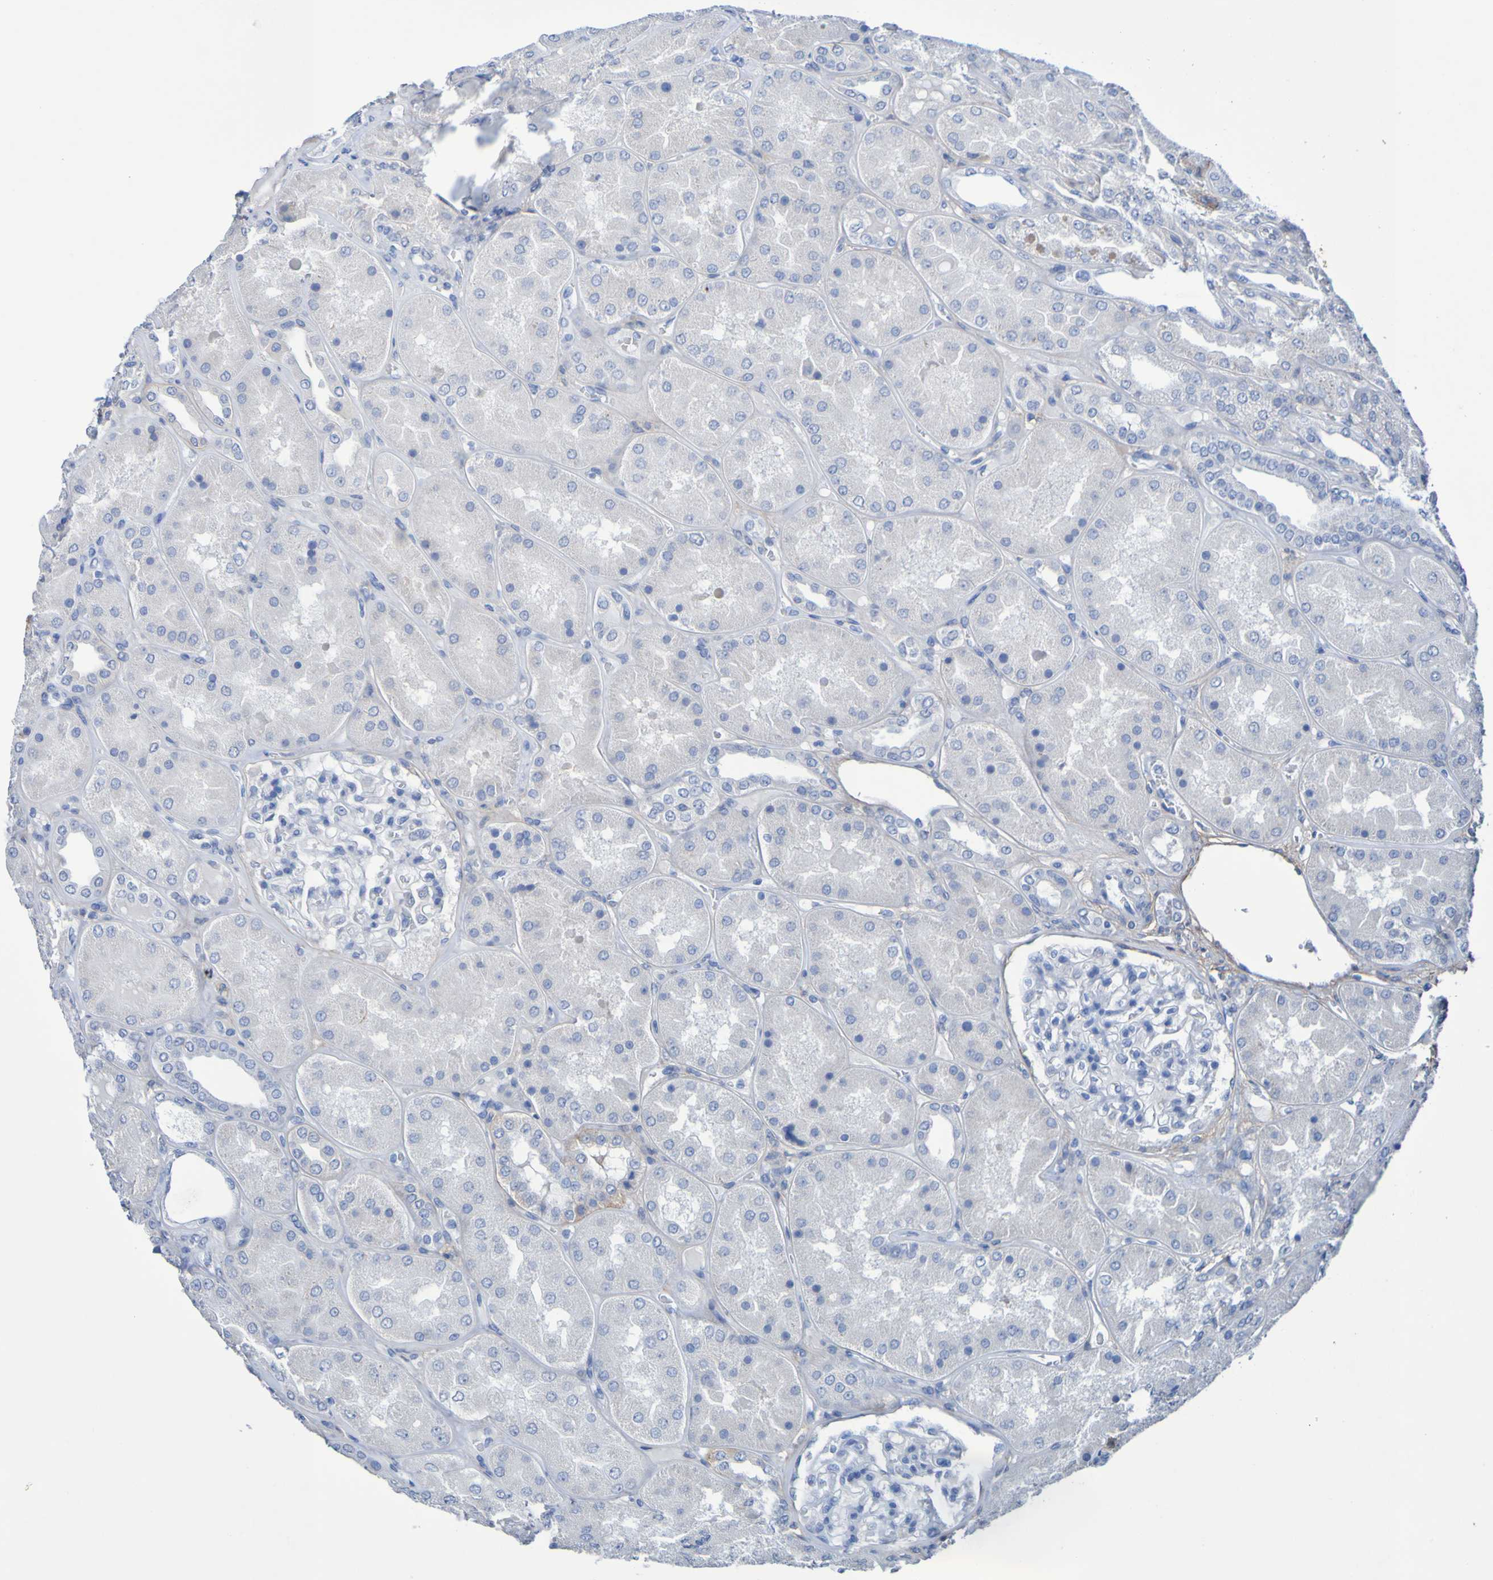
{"staining": {"intensity": "negative", "quantity": "none", "location": "none"}, "tissue": "kidney", "cell_type": "Cells in glomeruli", "image_type": "normal", "snomed": [{"axis": "morphology", "description": "Normal tissue, NOS"}, {"axis": "topography", "description": "Kidney"}], "caption": "This is an immunohistochemistry photomicrograph of benign kidney. There is no staining in cells in glomeruli.", "gene": "SGCB", "patient": {"sex": "female", "age": 56}}